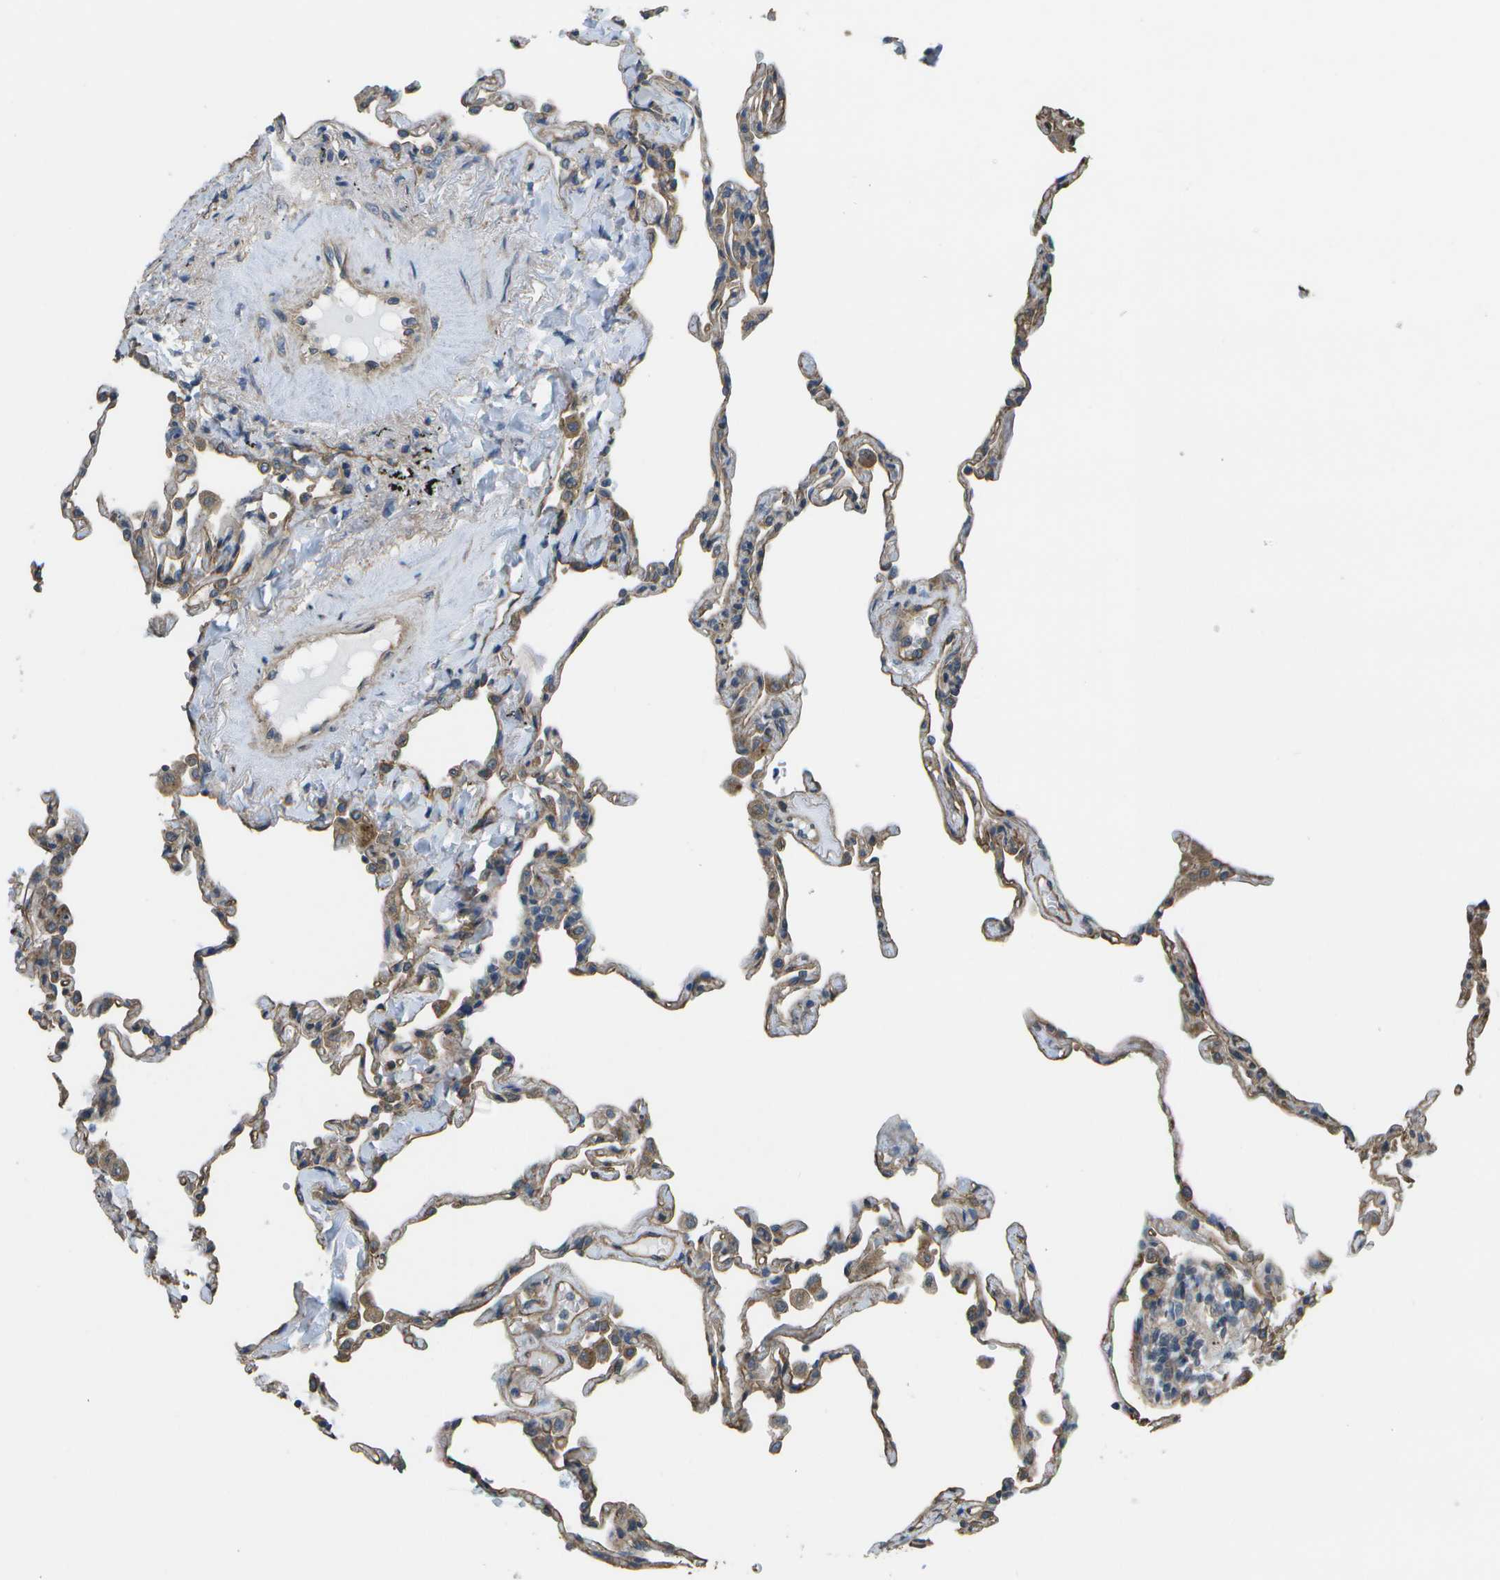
{"staining": {"intensity": "moderate", "quantity": "25%-75%", "location": "cytoplasmic/membranous"}, "tissue": "lung", "cell_type": "Alveolar cells", "image_type": "normal", "snomed": [{"axis": "morphology", "description": "Normal tissue, NOS"}, {"axis": "topography", "description": "Lung"}], "caption": "An immunohistochemistry micrograph of benign tissue is shown. Protein staining in brown labels moderate cytoplasmic/membranous positivity in lung within alveolar cells.", "gene": "CLNS1A", "patient": {"sex": "male", "age": 59}}